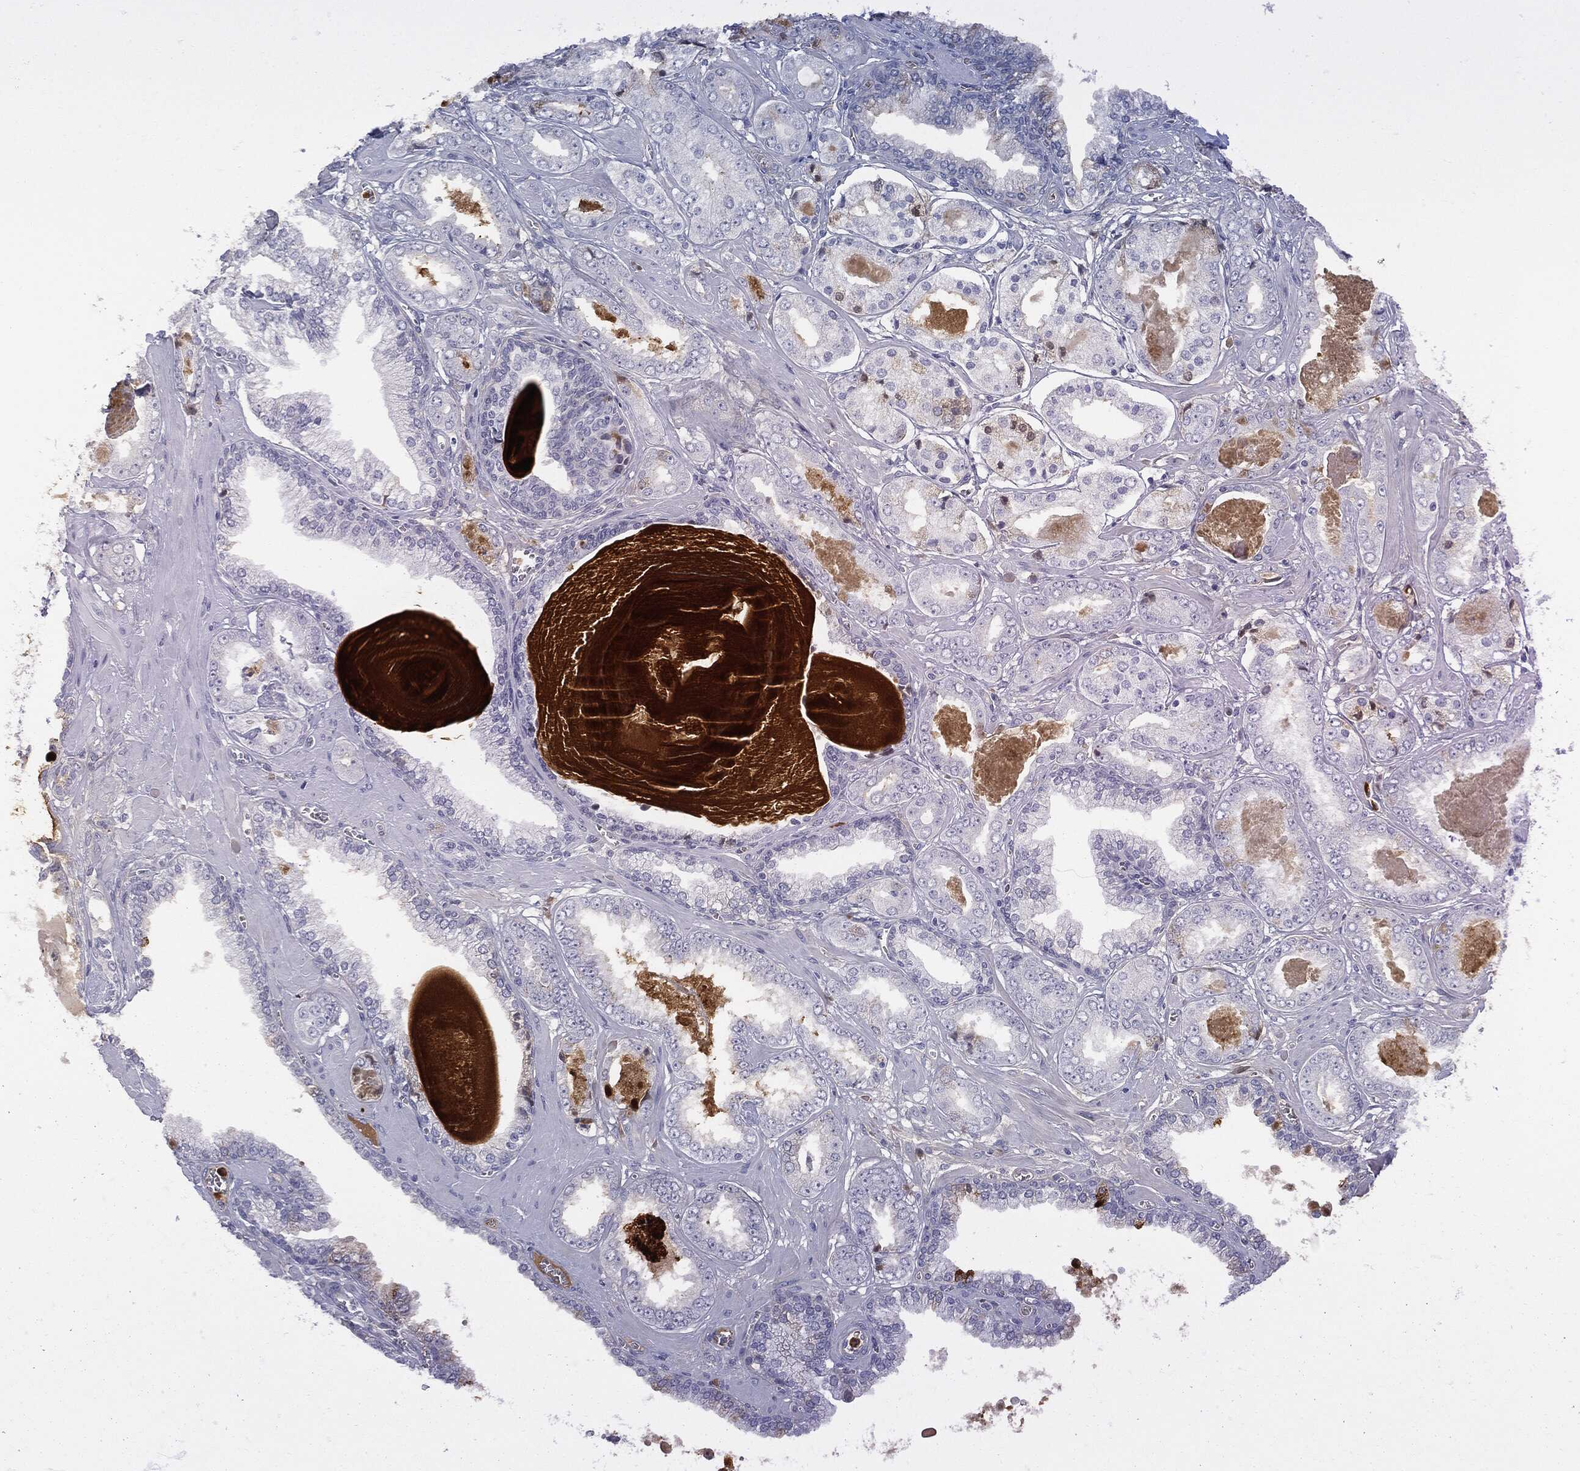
{"staining": {"intensity": "negative", "quantity": "none", "location": "none"}, "tissue": "prostate cancer", "cell_type": "Tumor cells", "image_type": "cancer", "snomed": [{"axis": "morphology", "description": "Adenocarcinoma, NOS"}, {"axis": "topography", "description": "Prostate"}], "caption": "IHC of adenocarcinoma (prostate) displays no staining in tumor cells.", "gene": "BTK", "patient": {"sex": "male", "age": 56}}